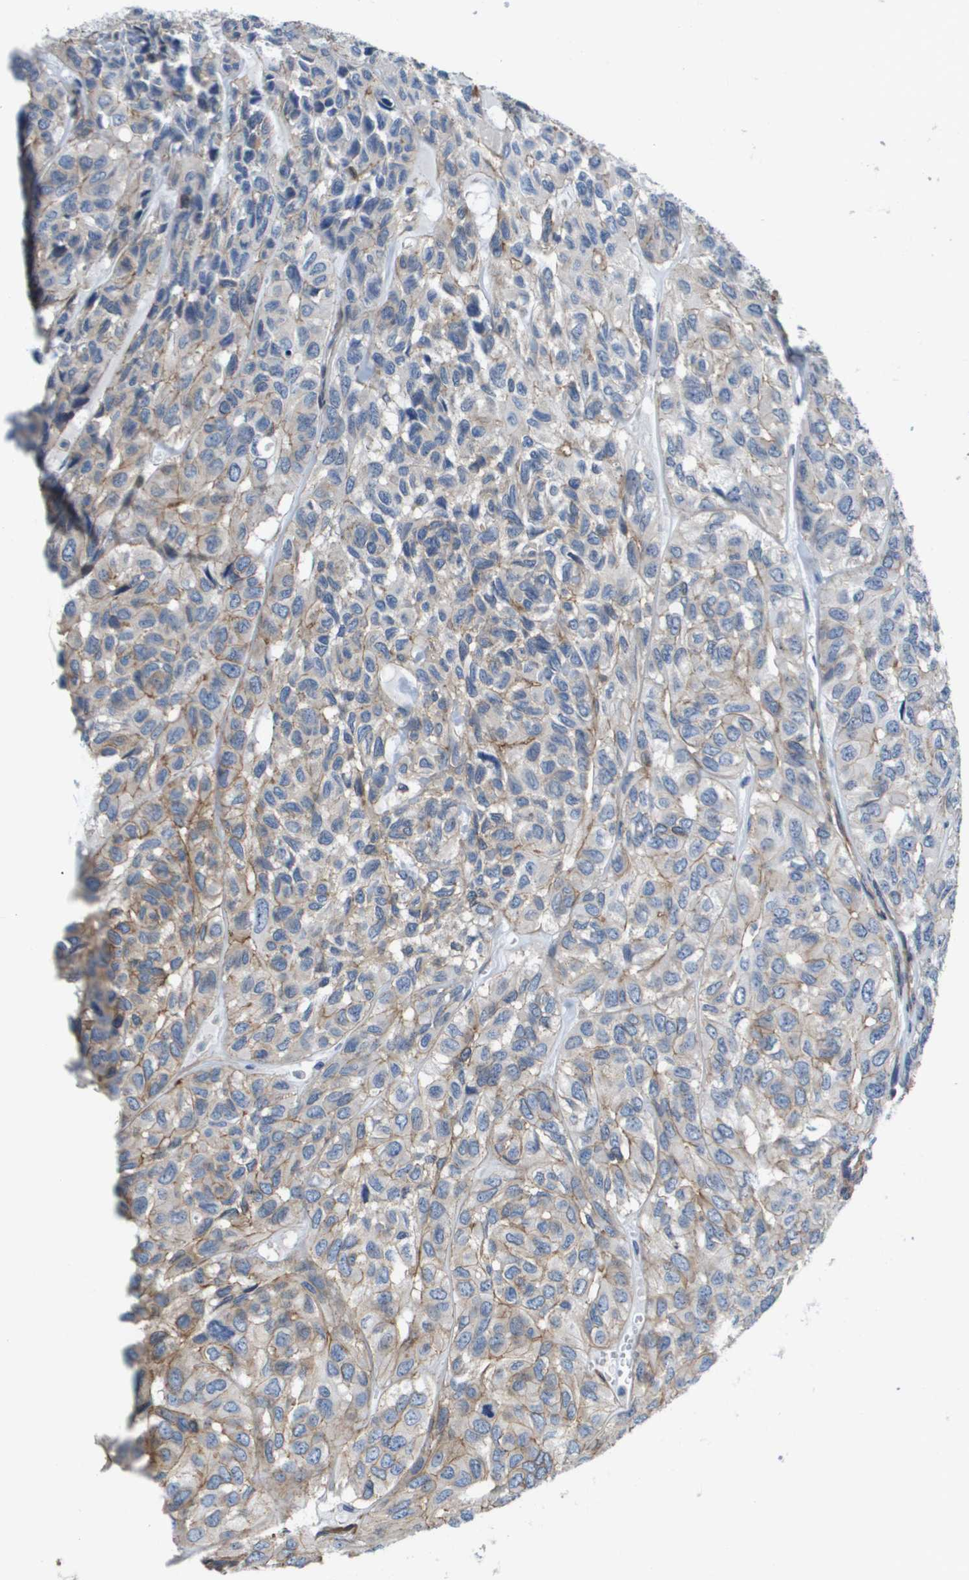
{"staining": {"intensity": "weak", "quantity": "25%-75%", "location": "cytoplasmic/membranous"}, "tissue": "head and neck cancer", "cell_type": "Tumor cells", "image_type": "cancer", "snomed": [{"axis": "morphology", "description": "Adenocarcinoma, NOS"}, {"axis": "topography", "description": "Salivary gland, NOS"}, {"axis": "topography", "description": "Head-Neck"}], "caption": "This histopathology image displays adenocarcinoma (head and neck) stained with immunohistochemistry to label a protein in brown. The cytoplasmic/membranous of tumor cells show weak positivity for the protein. Nuclei are counter-stained blue.", "gene": "LPP", "patient": {"sex": "female", "age": 76}}